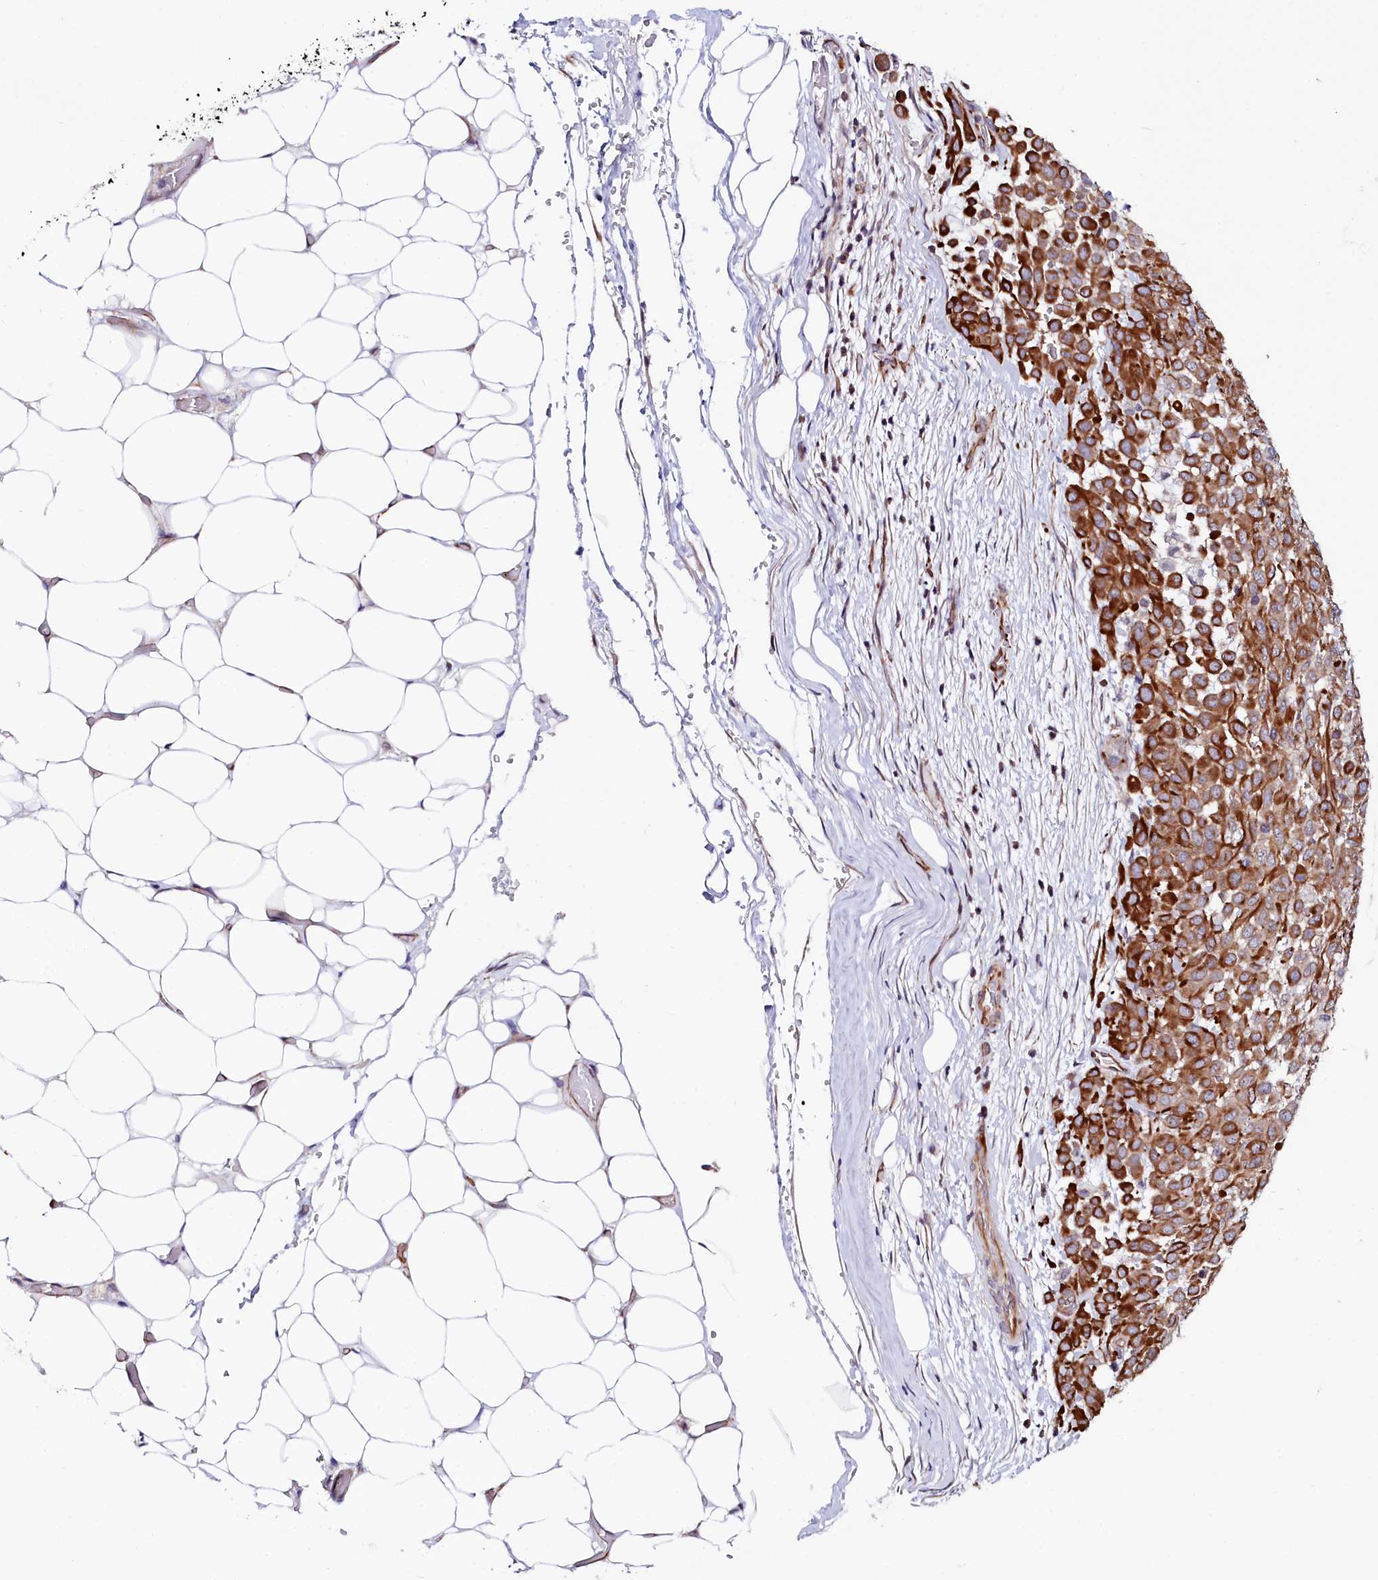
{"staining": {"intensity": "moderate", "quantity": "25%-75%", "location": "cytoplasmic/membranous"}, "tissue": "melanoma", "cell_type": "Tumor cells", "image_type": "cancer", "snomed": [{"axis": "morphology", "description": "Malignant melanoma, Metastatic site"}, {"axis": "topography", "description": "Skin"}], "caption": "The histopathology image demonstrates staining of melanoma, revealing moderate cytoplasmic/membranous protein staining (brown color) within tumor cells.", "gene": "C4orf19", "patient": {"sex": "female", "age": 81}}